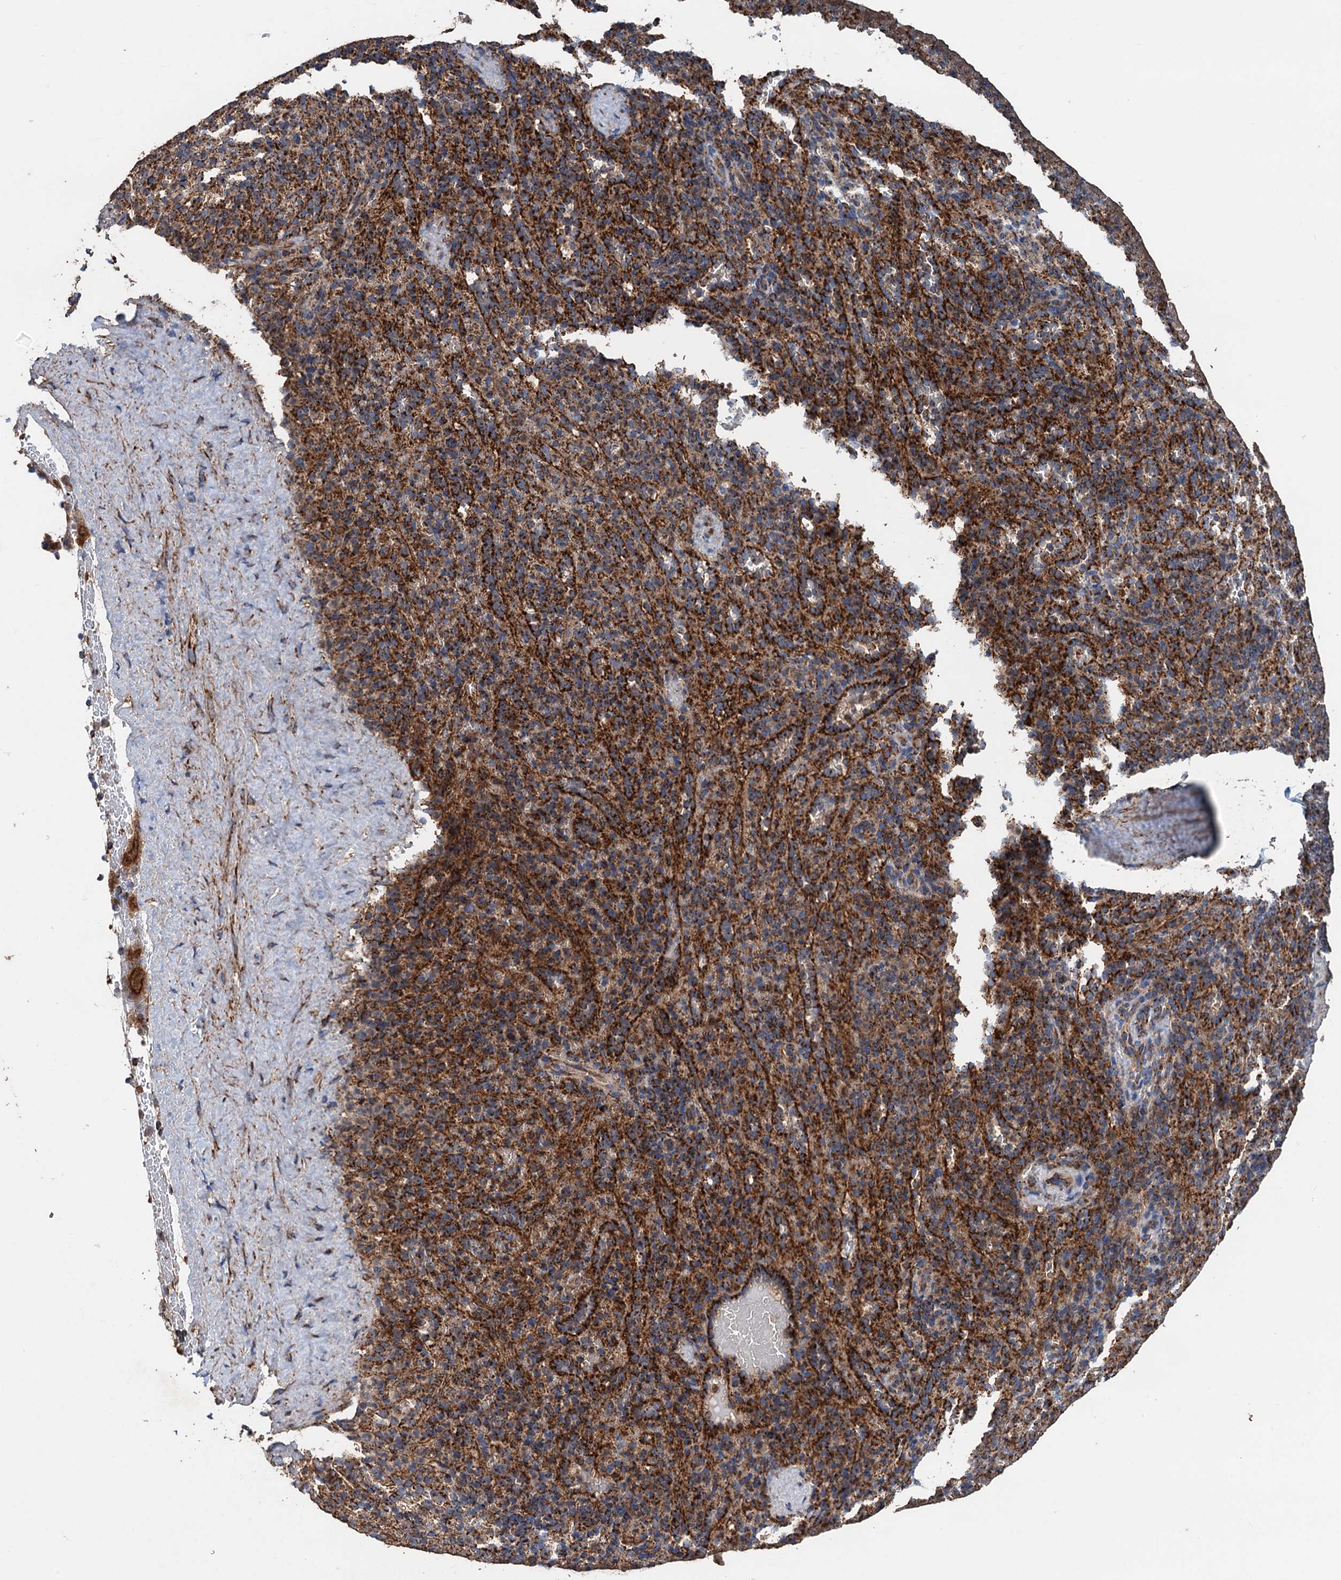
{"staining": {"intensity": "strong", "quantity": "25%-75%", "location": "cytoplasmic/membranous"}, "tissue": "spleen", "cell_type": "Cells in red pulp", "image_type": "normal", "snomed": [{"axis": "morphology", "description": "Normal tissue, NOS"}, {"axis": "topography", "description": "Spleen"}], "caption": "Strong cytoplasmic/membranous positivity for a protein is seen in approximately 25%-75% of cells in red pulp of normal spleen using IHC.", "gene": "DGLUCY", "patient": {"sex": "female", "age": 21}}